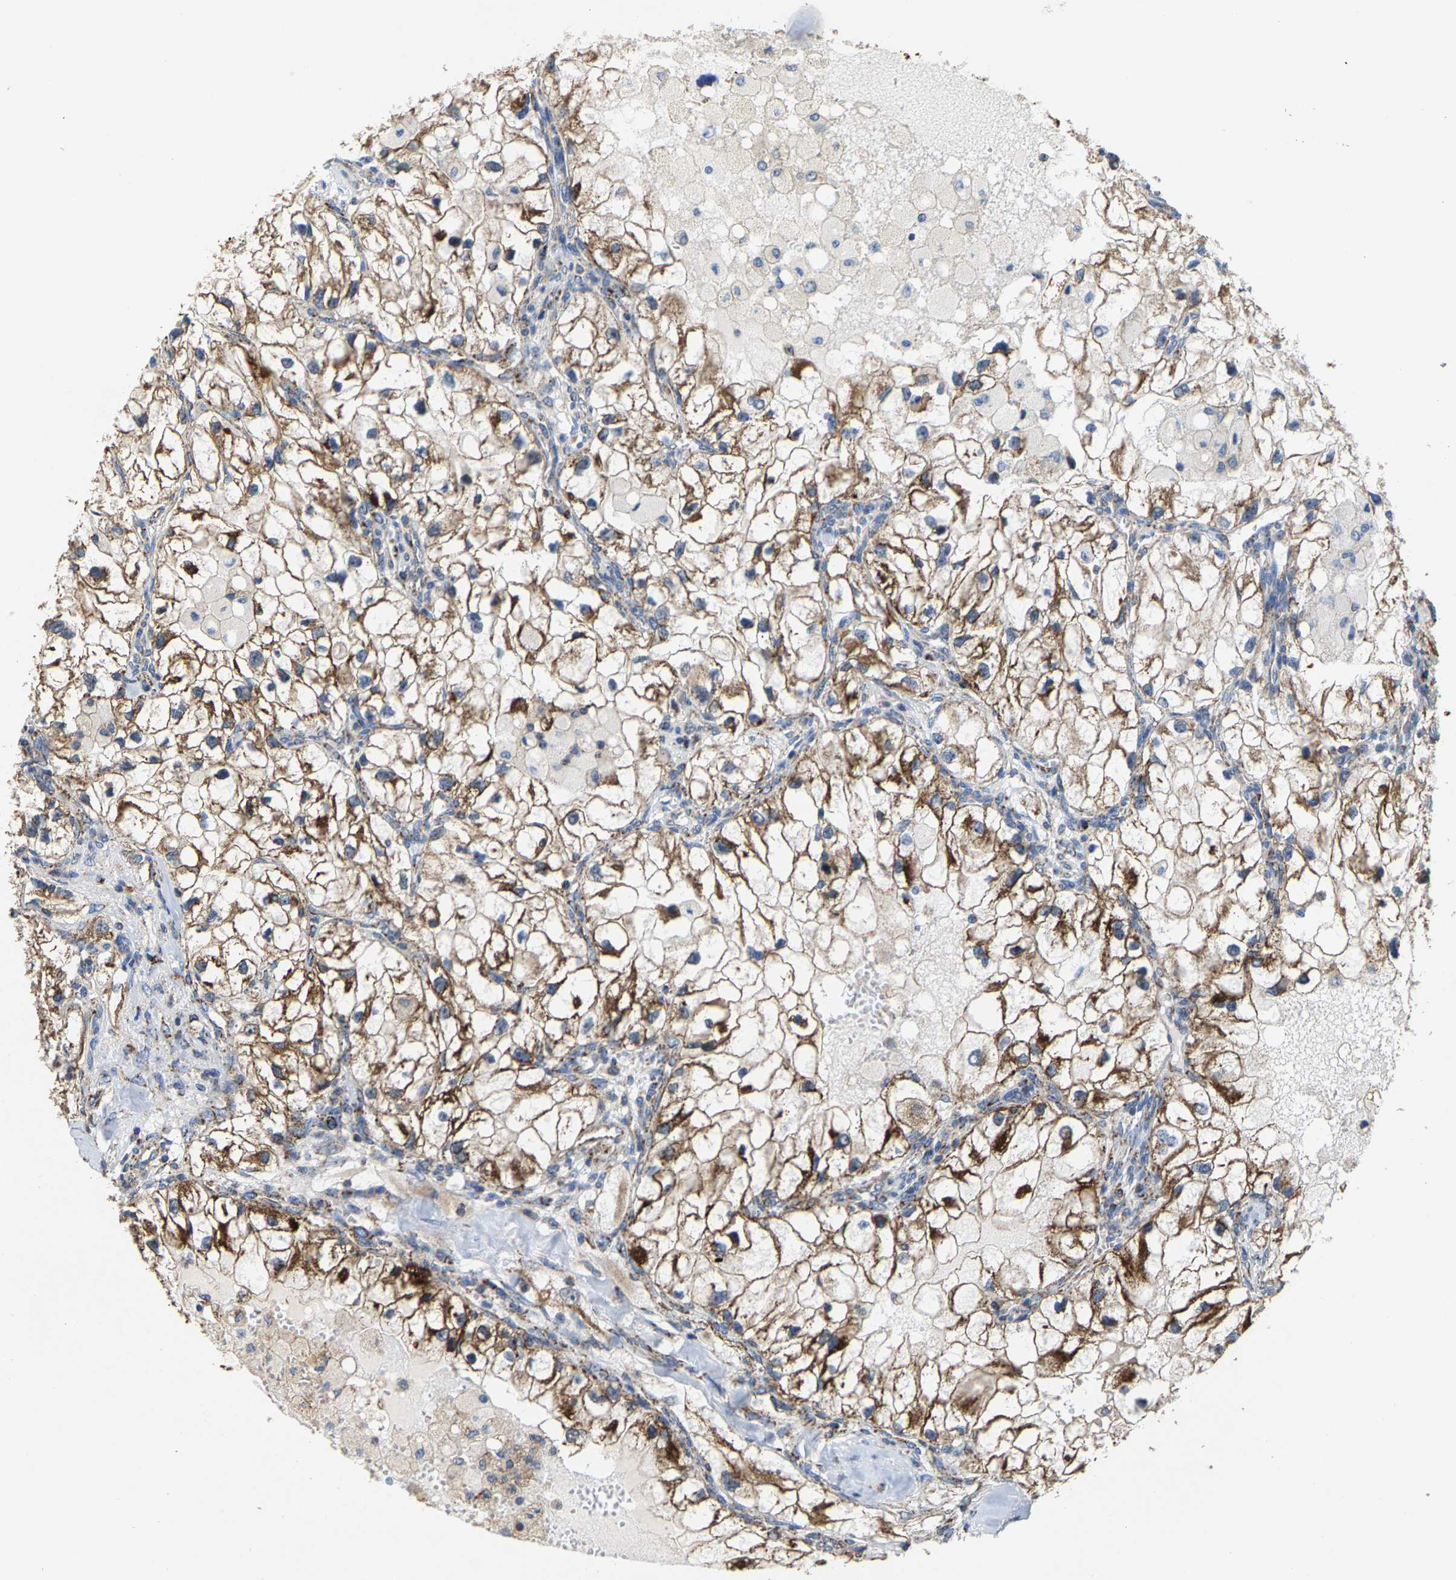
{"staining": {"intensity": "moderate", "quantity": ">75%", "location": "cytoplasmic/membranous"}, "tissue": "renal cancer", "cell_type": "Tumor cells", "image_type": "cancer", "snomed": [{"axis": "morphology", "description": "Adenocarcinoma, NOS"}, {"axis": "topography", "description": "Kidney"}], "caption": "Immunohistochemistry photomicrograph of renal adenocarcinoma stained for a protein (brown), which shows medium levels of moderate cytoplasmic/membranous expression in about >75% of tumor cells.", "gene": "SHMT2", "patient": {"sex": "female", "age": 70}}